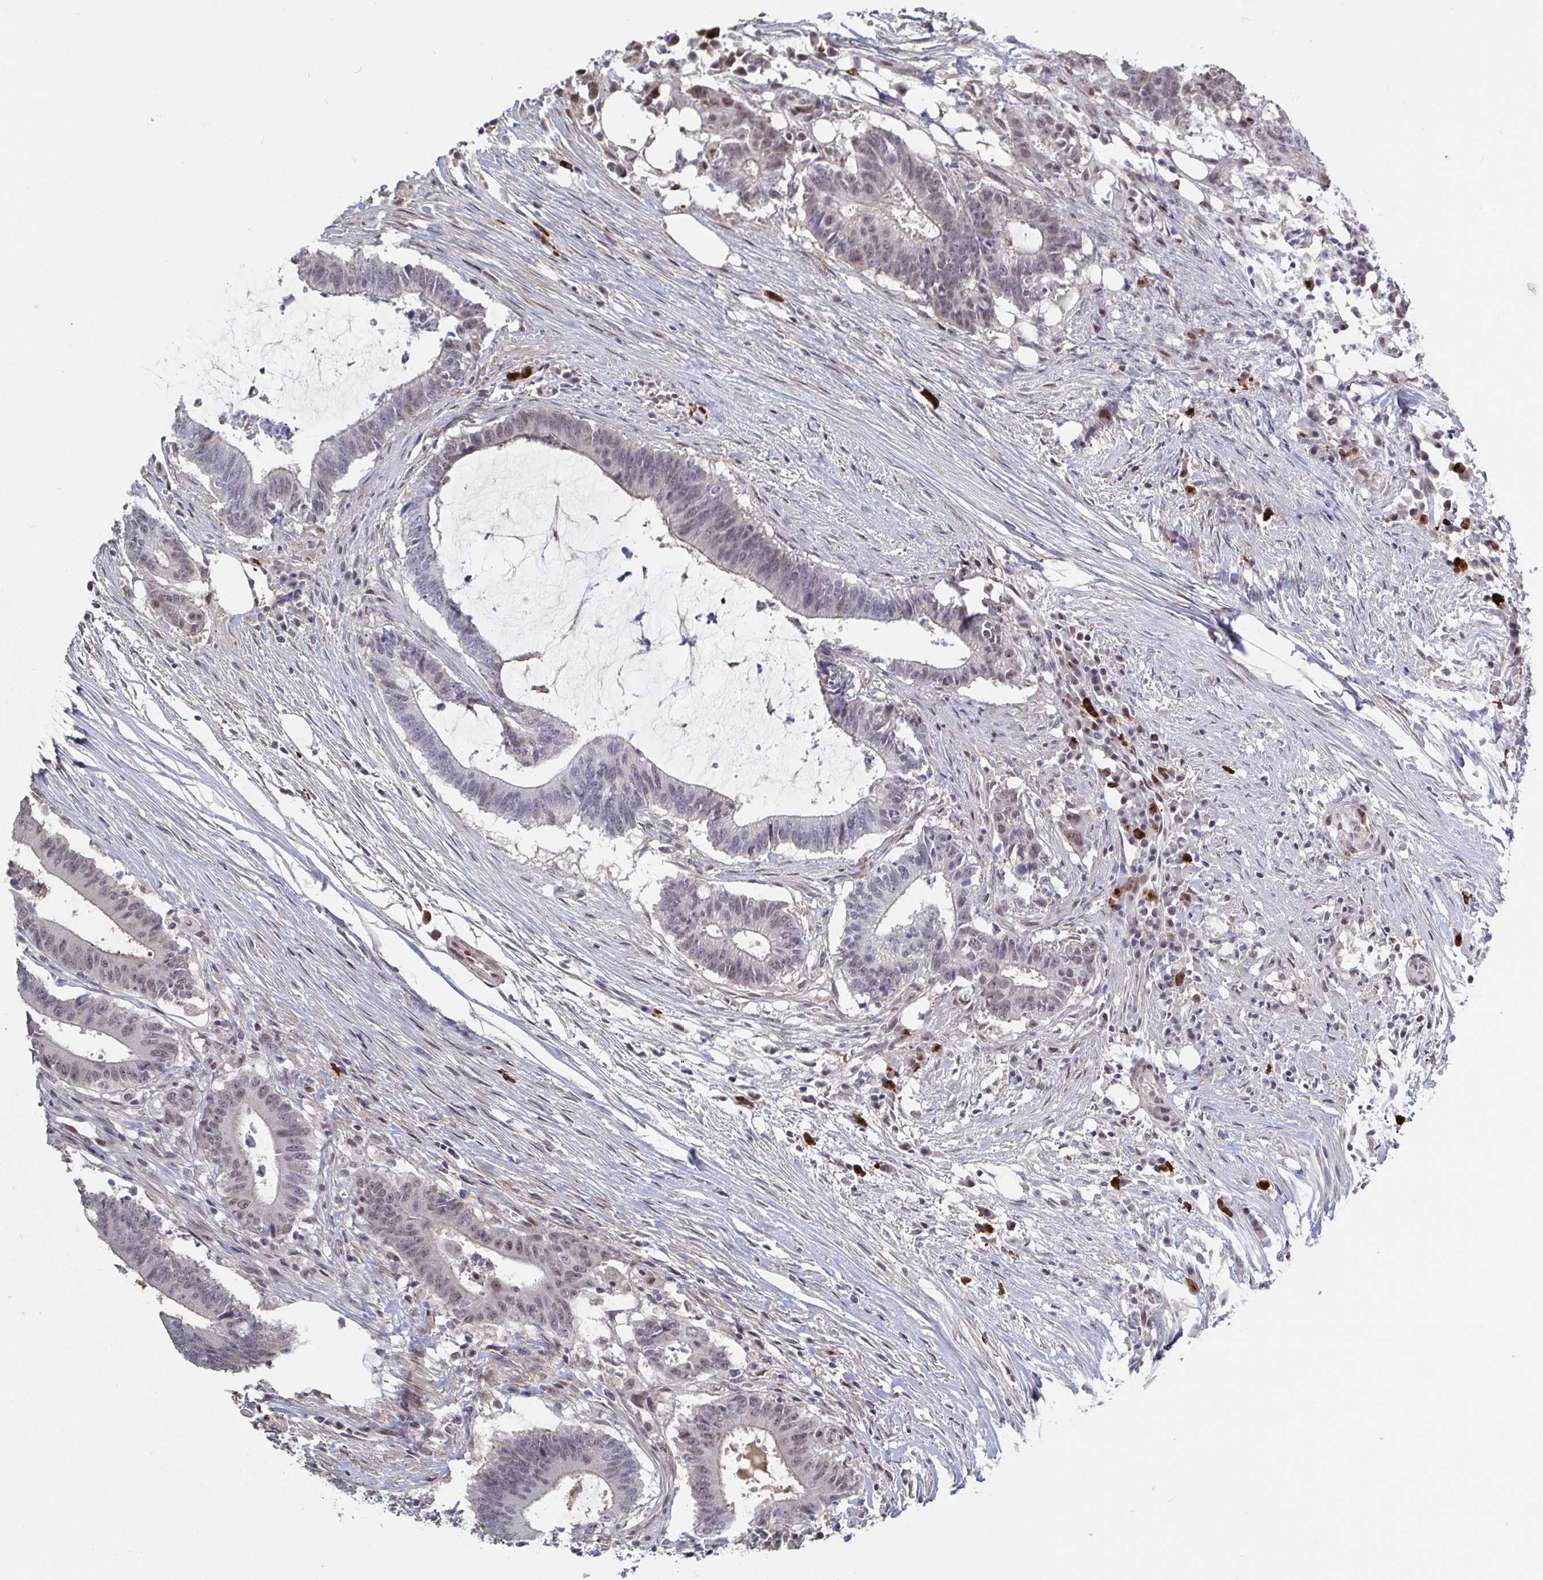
{"staining": {"intensity": "weak", "quantity": "25%-75%", "location": "nuclear"}, "tissue": "colorectal cancer", "cell_type": "Tumor cells", "image_type": "cancer", "snomed": [{"axis": "morphology", "description": "Adenocarcinoma, NOS"}, {"axis": "topography", "description": "Colon"}], "caption": "High-power microscopy captured an IHC micrograph of colorectal cancer, revealing weak nuclear expression in approximately 25%-75% of tumor cells.", "gene": "BCL7B", "patient": {"sex": "female", "age": 43}}